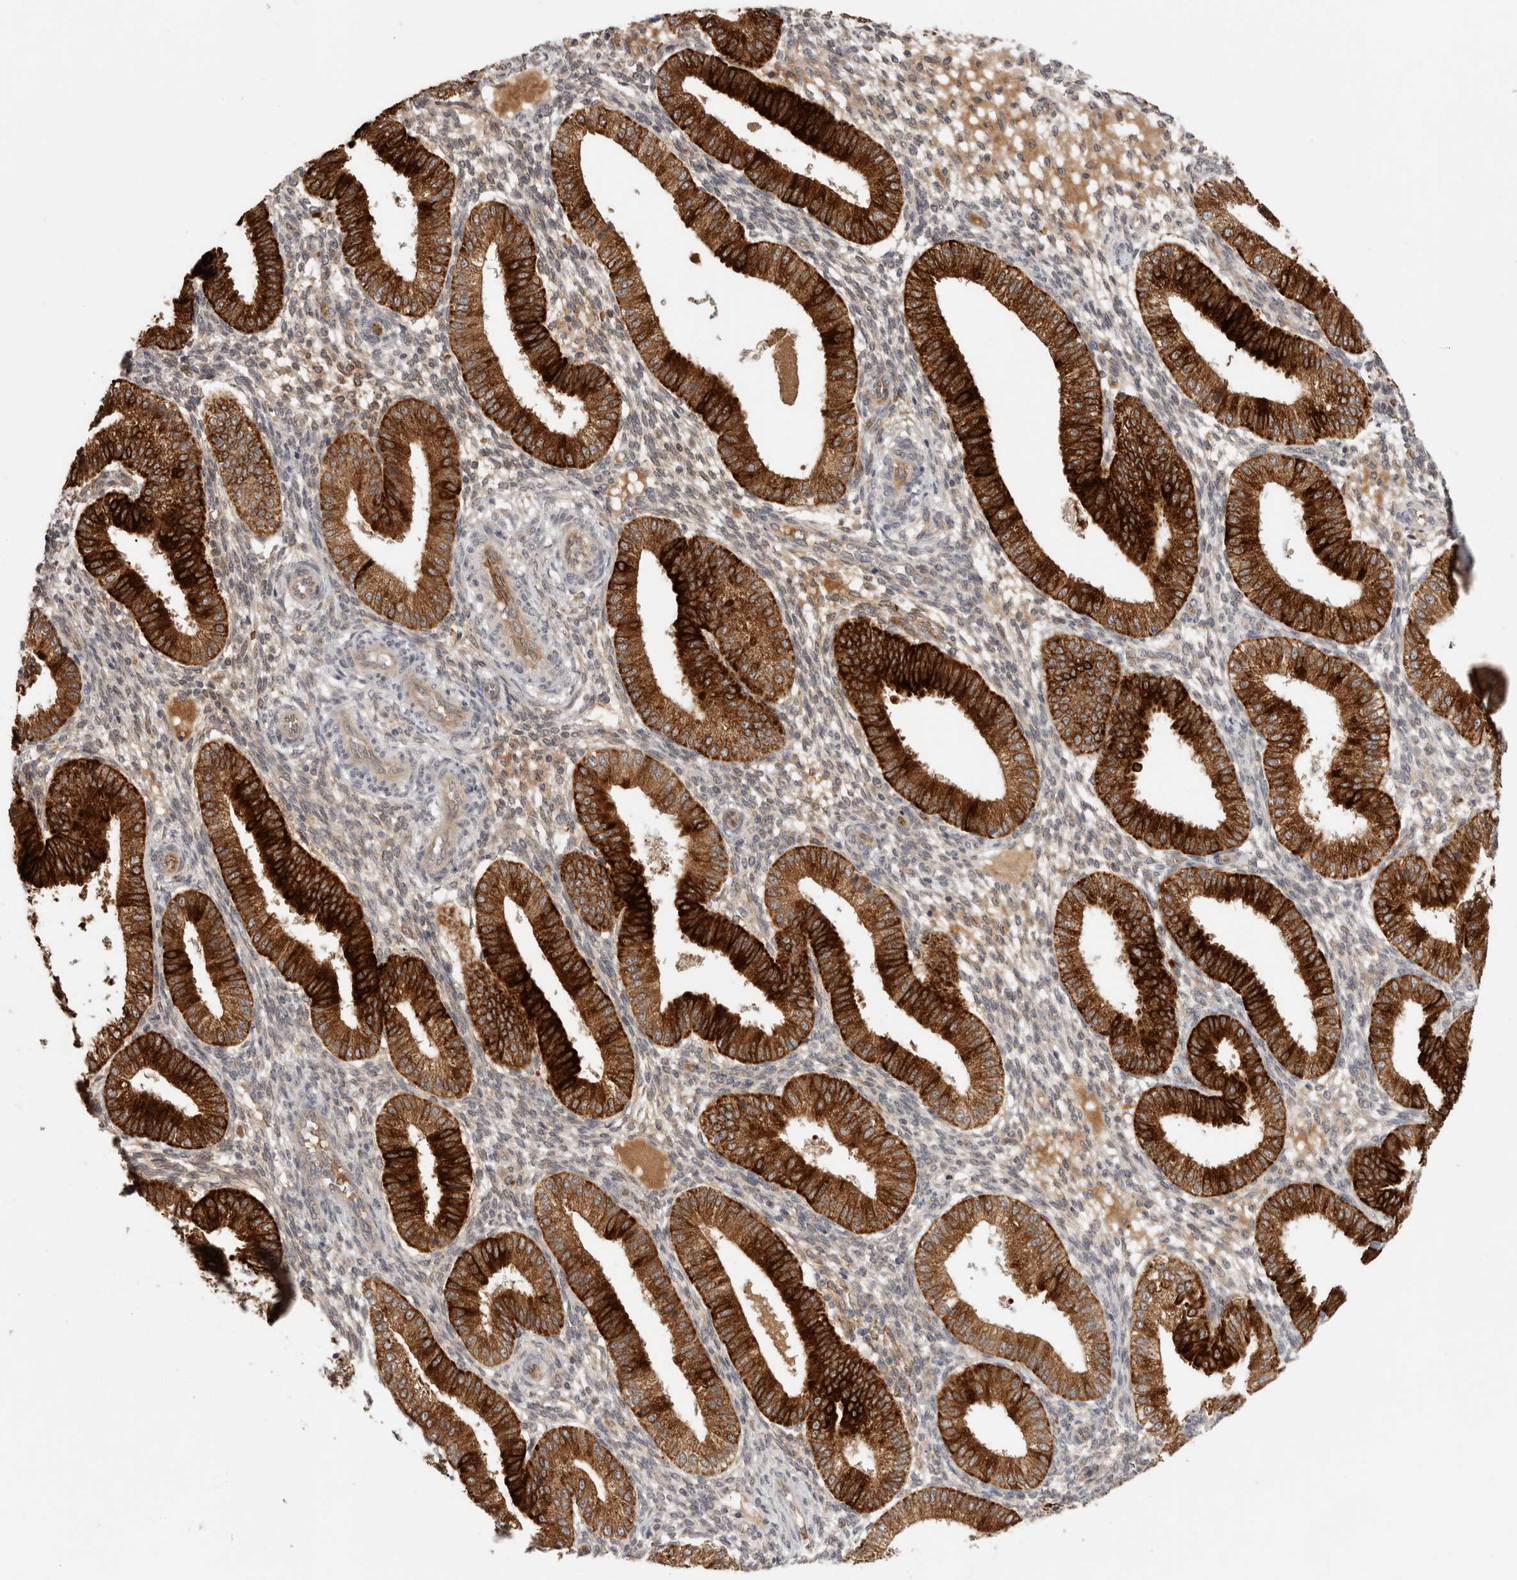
{"staining": {"intensity": "weak", "quantity": "<25%", "location": "cytoplasmic/membranous"}, "tissue": "endometrium", "cell_type": "Cells in endometrial stroma", "image_type": "normal", "snomed": [{"axis": "morphology", "description": "Normal tissue, NOS"}, {"axis": "topography", "description": "Endometrium"}], "caption": "Immunohistochemistry of unremarkable endometrium shows no staining in cells in endometrial stroma.", "gene": "APOL2", "patient": {"sex": "female", "age": 39}}